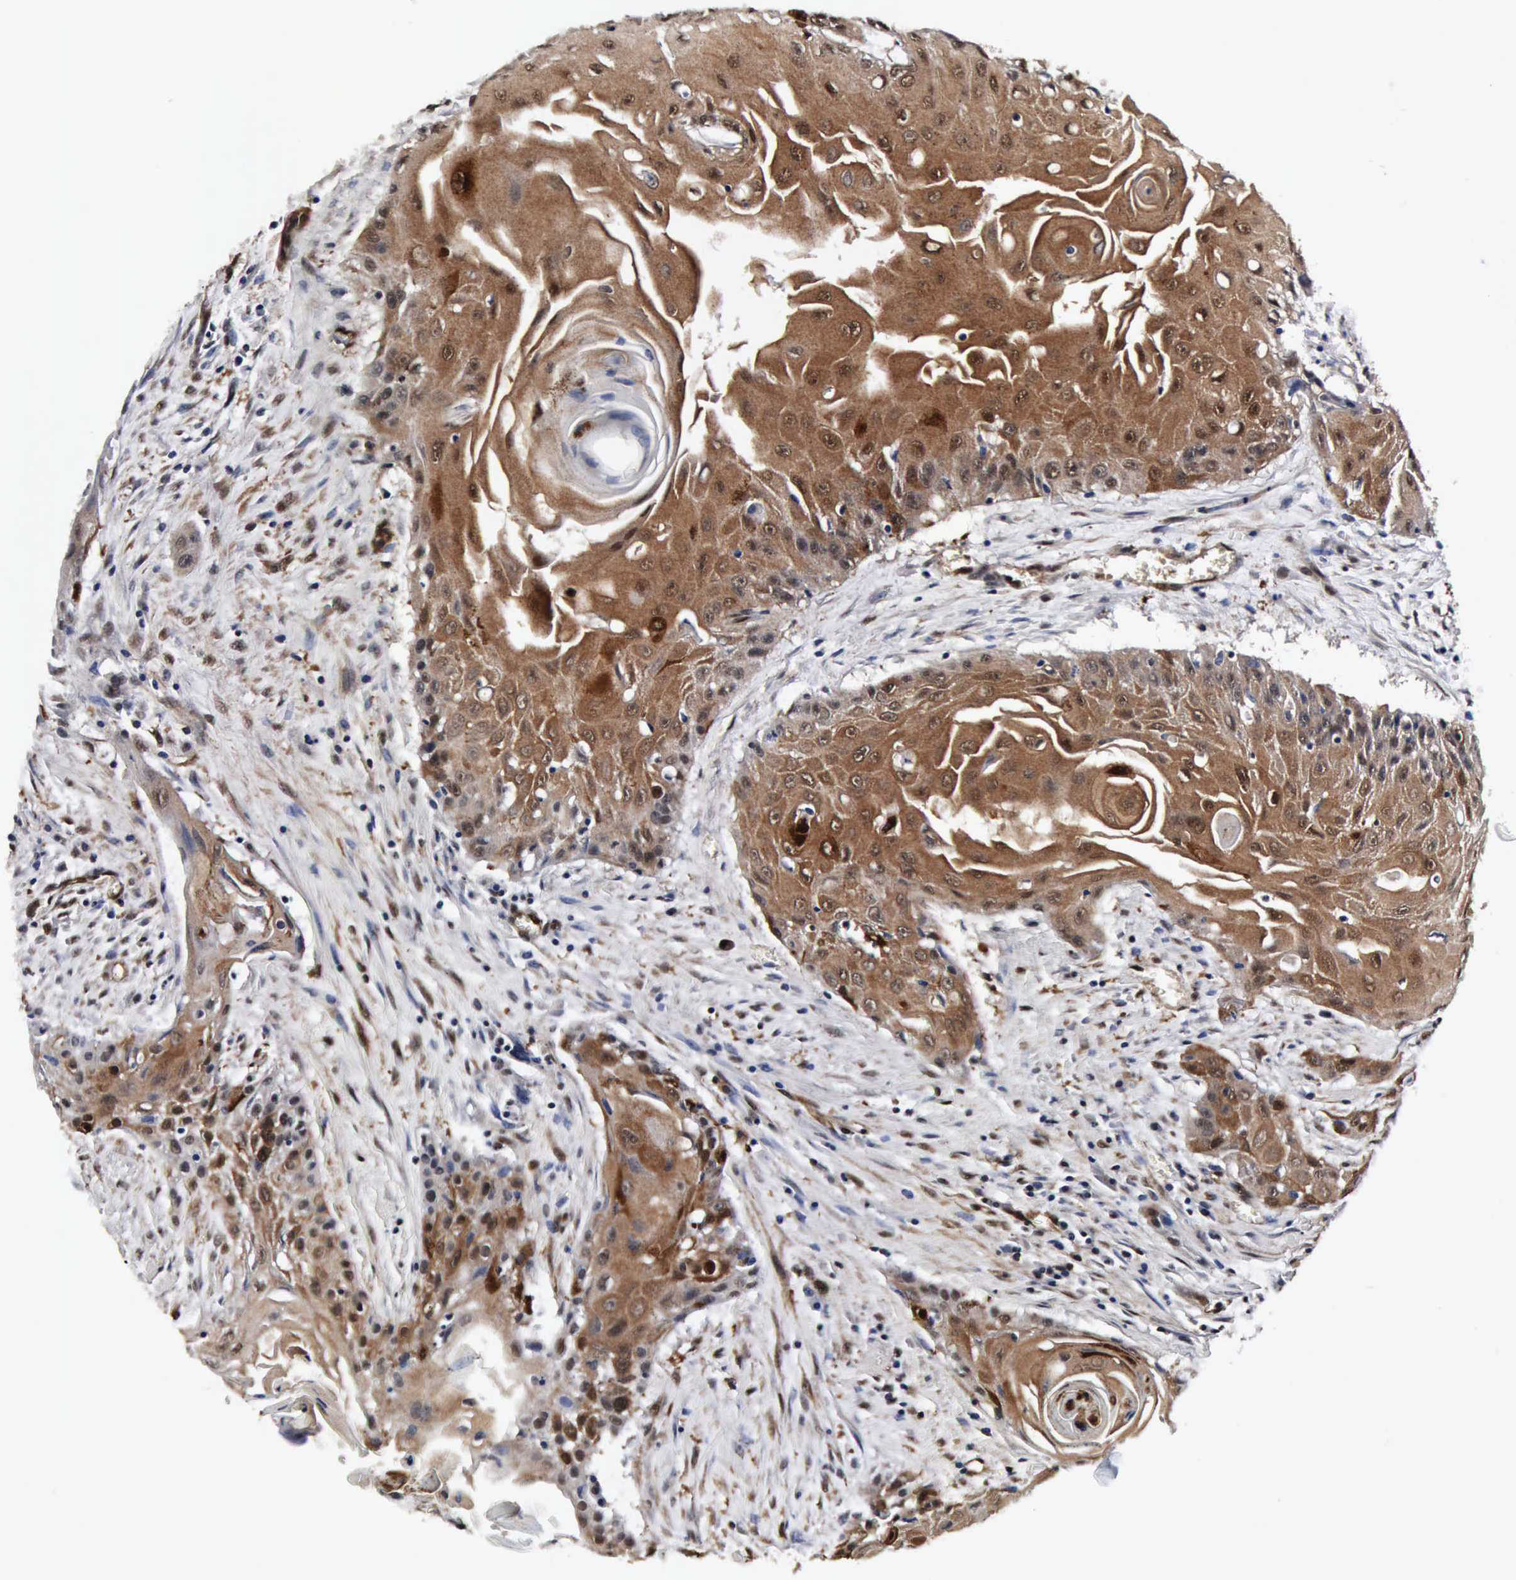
{"staining": {"intensity": "moderate", "quantity": ">75%", "location": "cytoplasmic/membranous,nuclear"}, "tissue": "head and neck cancer", "cell_type": "Tumor cells", "image_type": "cancer", "snomed": [{"axis": "morphology", "description": "Squamous cell carcinoma, NOS"}, {"axis": "morphology", "description": "Squamous cell carcinoma, metastatic, NOS"}, {"axis": "topography", "description": "Lymph node"}, {"axis": "topography", "description": "Salivary gland"}, {"axis": "topography", "description": "Head-Neck"}], "caption": "Immunohistochemistry (IHC) histopathology image of neoplastic tissue: head and neck squamous cell carcinoma stained using IHC demonstrates medium levels of moderate protein expression localized specifically in the cytoplasmic/membranous and nuclear of tumor cells, appearing as a cytoplasmic/membranous and nuclear brown color.", "gene": "UBC", "patient": {"sex": "female", "age": 74}}